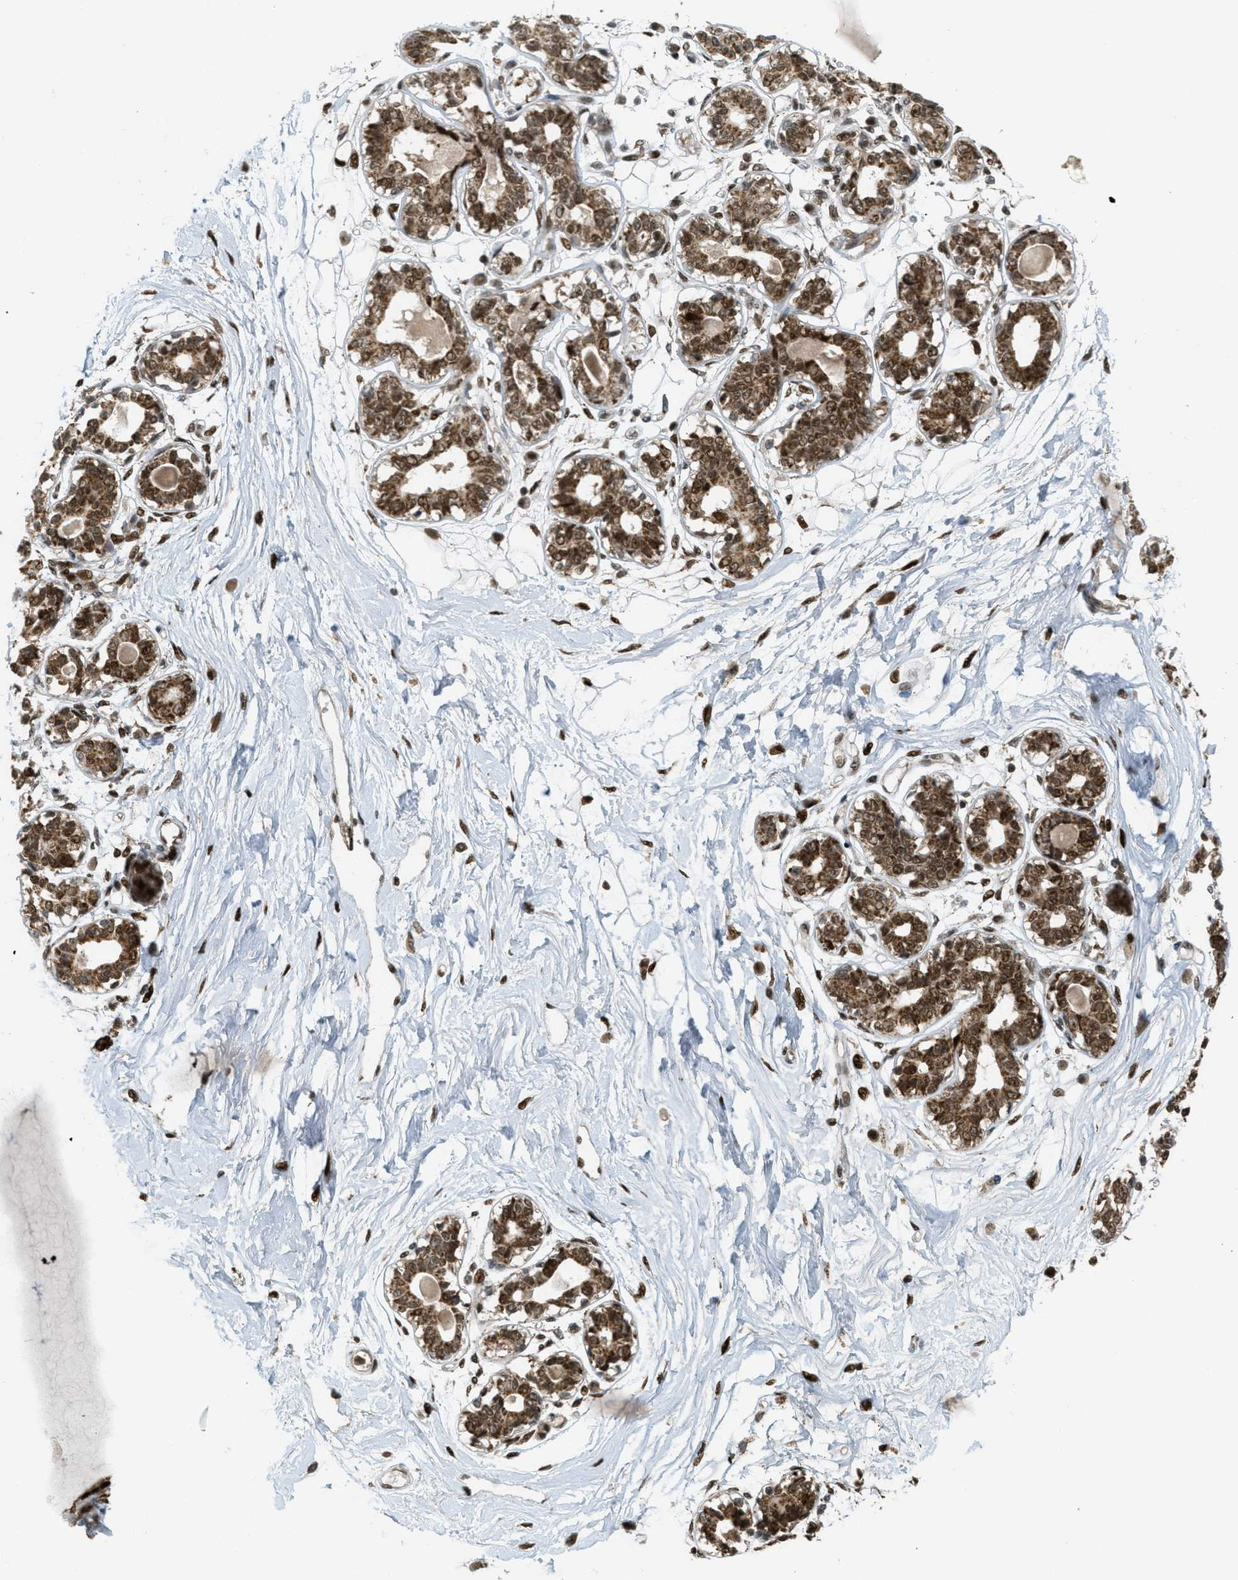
{"staining": {"intensity": "strong", "quantity": ">75%", "location": "nuclear"}, "tissue": "breast", "cell_type": "Adipocytes", "image_type": "normal", "snomed": [{"axis": "morphology", "description": "Normal tissue, NOS"}, {"axis": "topography", "description": "Breast"}], "caption": "Approximately >75% of adipocytes in normal breast exhibit strong nuclear protein staining as visualized by brown immunohistochemical staining.", "gene": "TLK1", "patient": {"sex": "female", "age": 45}}